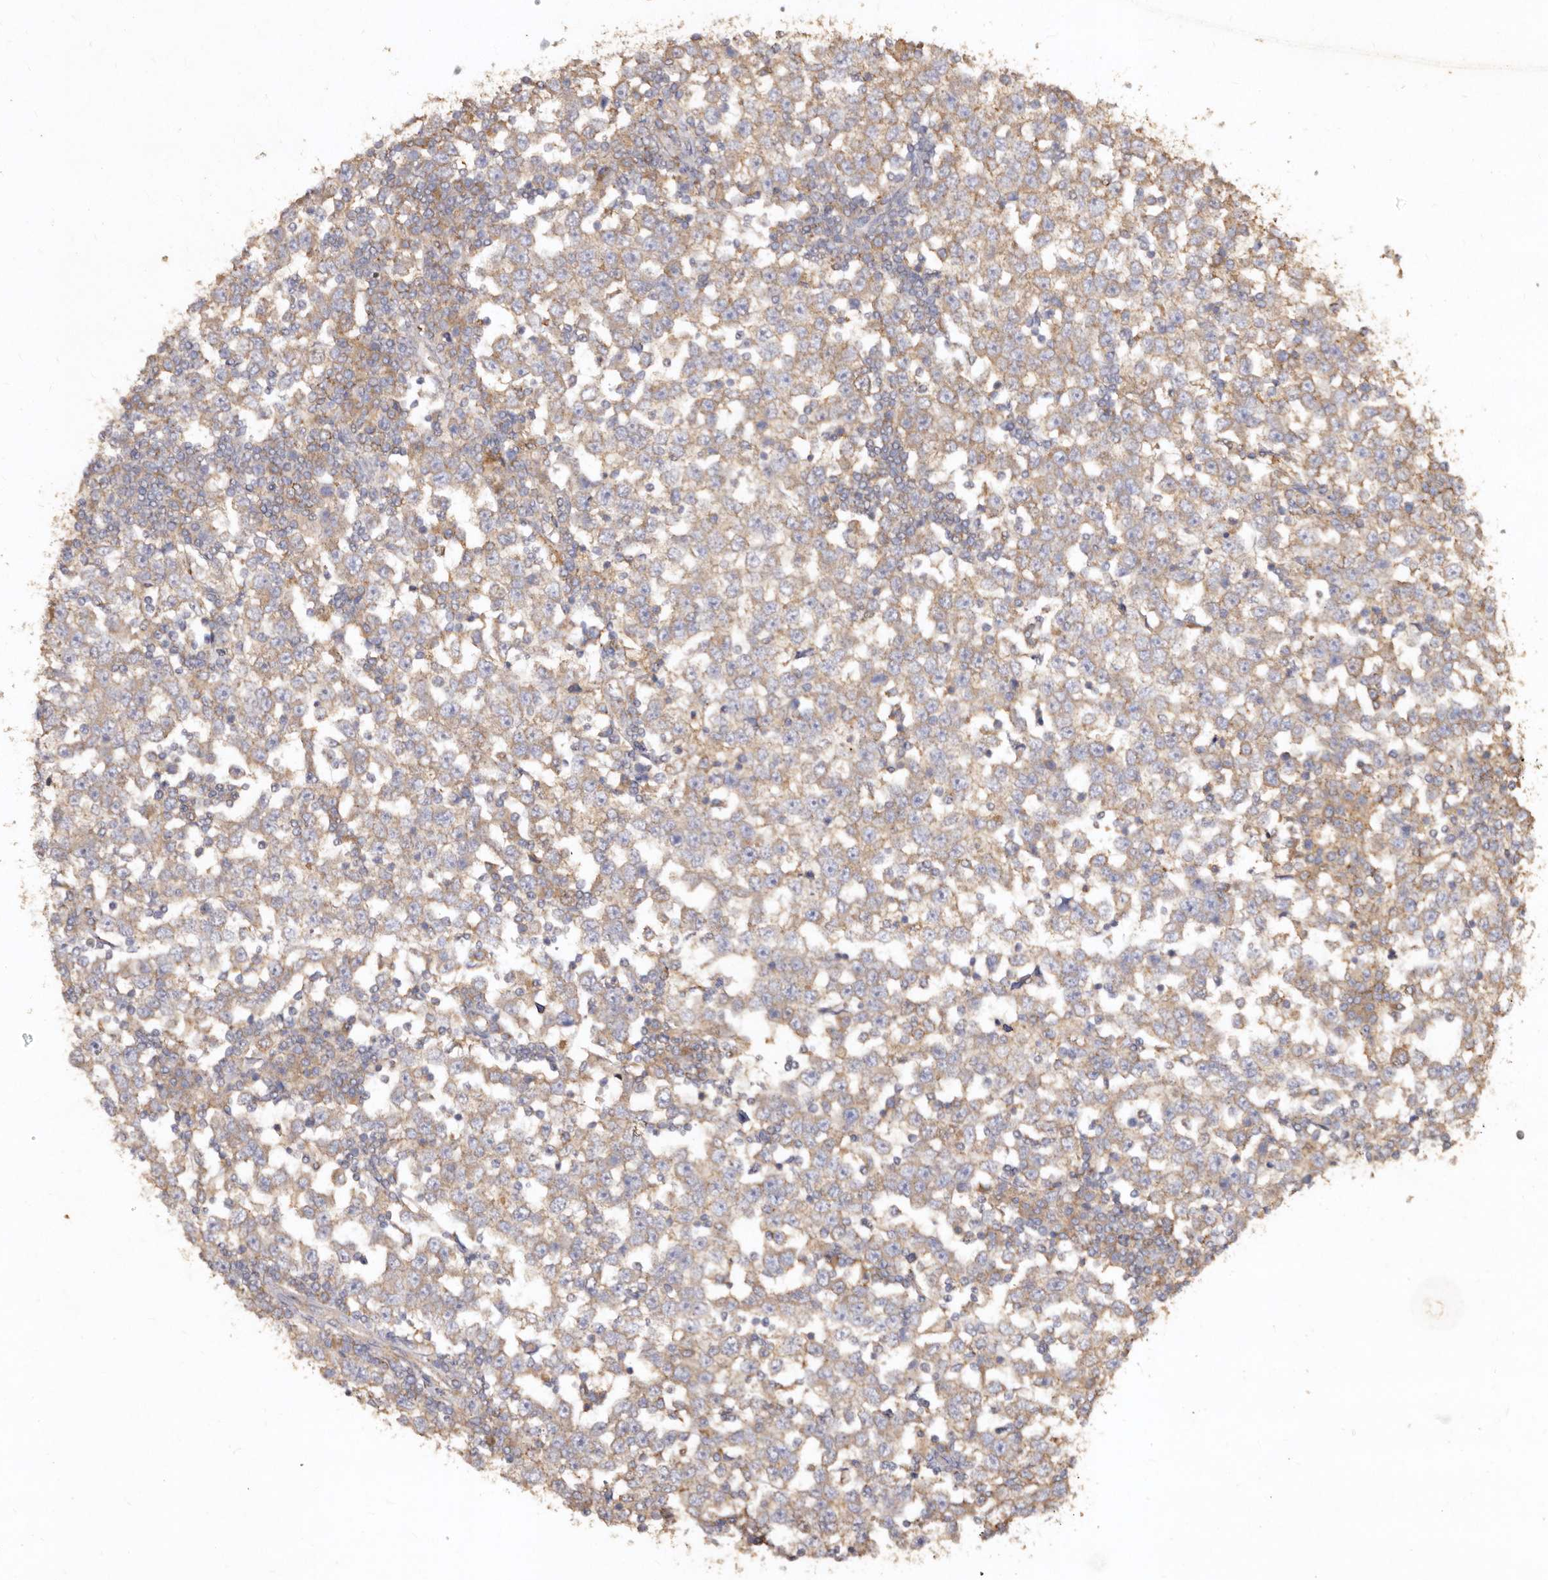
{"staining": {"intensity": "weak", "quantity": "25%-75%", "location": "cytoplasmic/membranous"}, "tissue": "testis cancer", "cell_type": "Tumor cells", "image_type": "cancer", "snomed": [{"axis": "morphology", "description": "Seminoma, NOS"}, {"axis": "topography", "description": "Testis"}], "caption": "Testis cancer (seminoma) stained for a protein (brown) displays weak cytoplasmic/membranous positive expression in approximately 25%-75% of tumor cells.", "gene": "FARS2", "patient": {"sex": "male", "age": 65}}